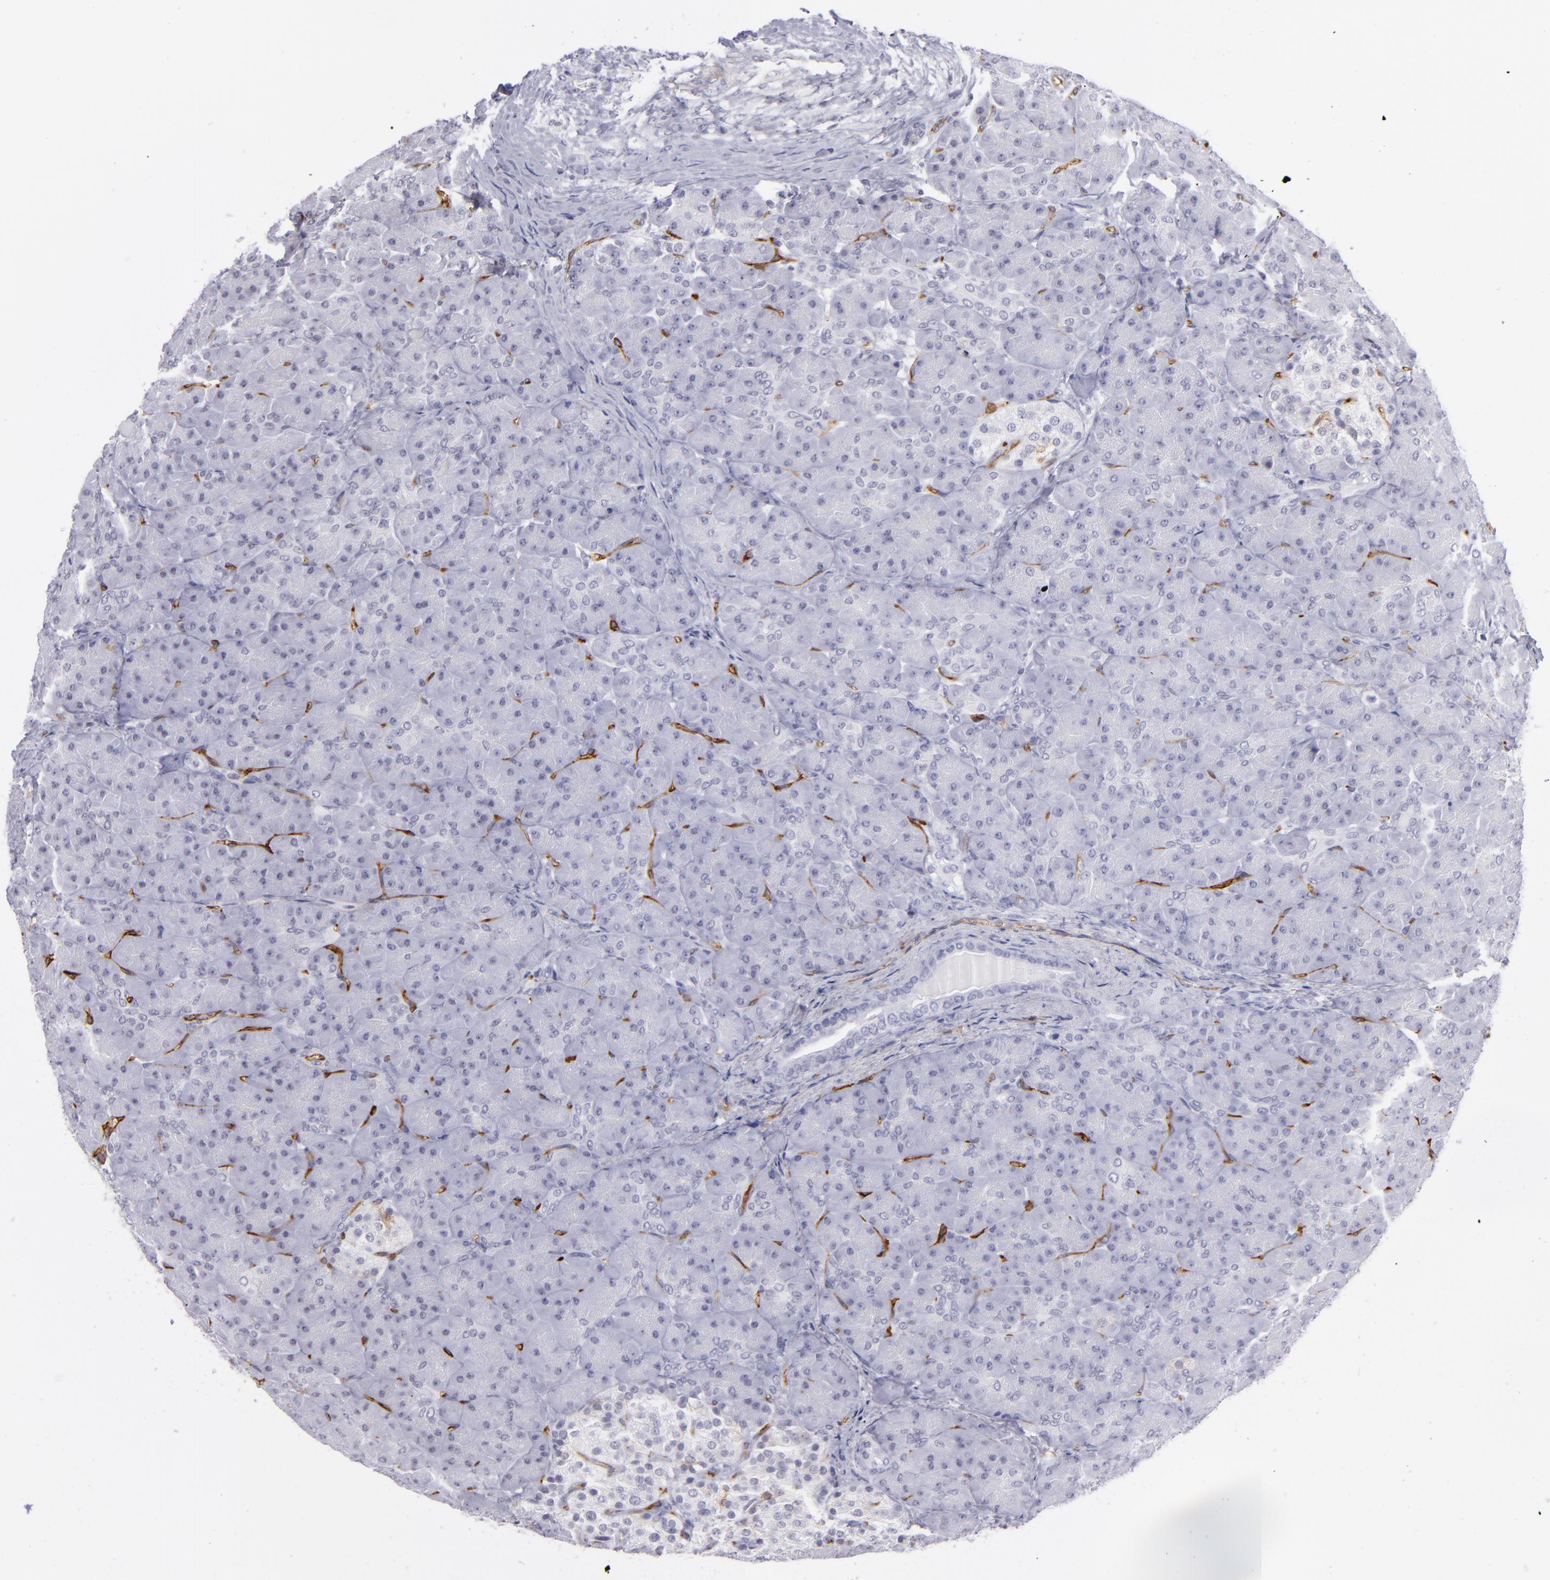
{"staining": {"intensity": "negative", "quantity": "none", "location": "none"}, "tissue": "pancreas", "cell_type": "Exocrine glandular cells", "image_type": "normal", "snomed": [{"axis": "morphology", "description": "Normal tissue, NOS"}, {"axis": "topography", "description": "Pancreas"}], "caption": "DAB immunohistochemical staining of normal human pancreas displays no significant staining in exocrine glandular cells.", "gene": "THBD", "patient": {"sex": "male", "age": 66}}